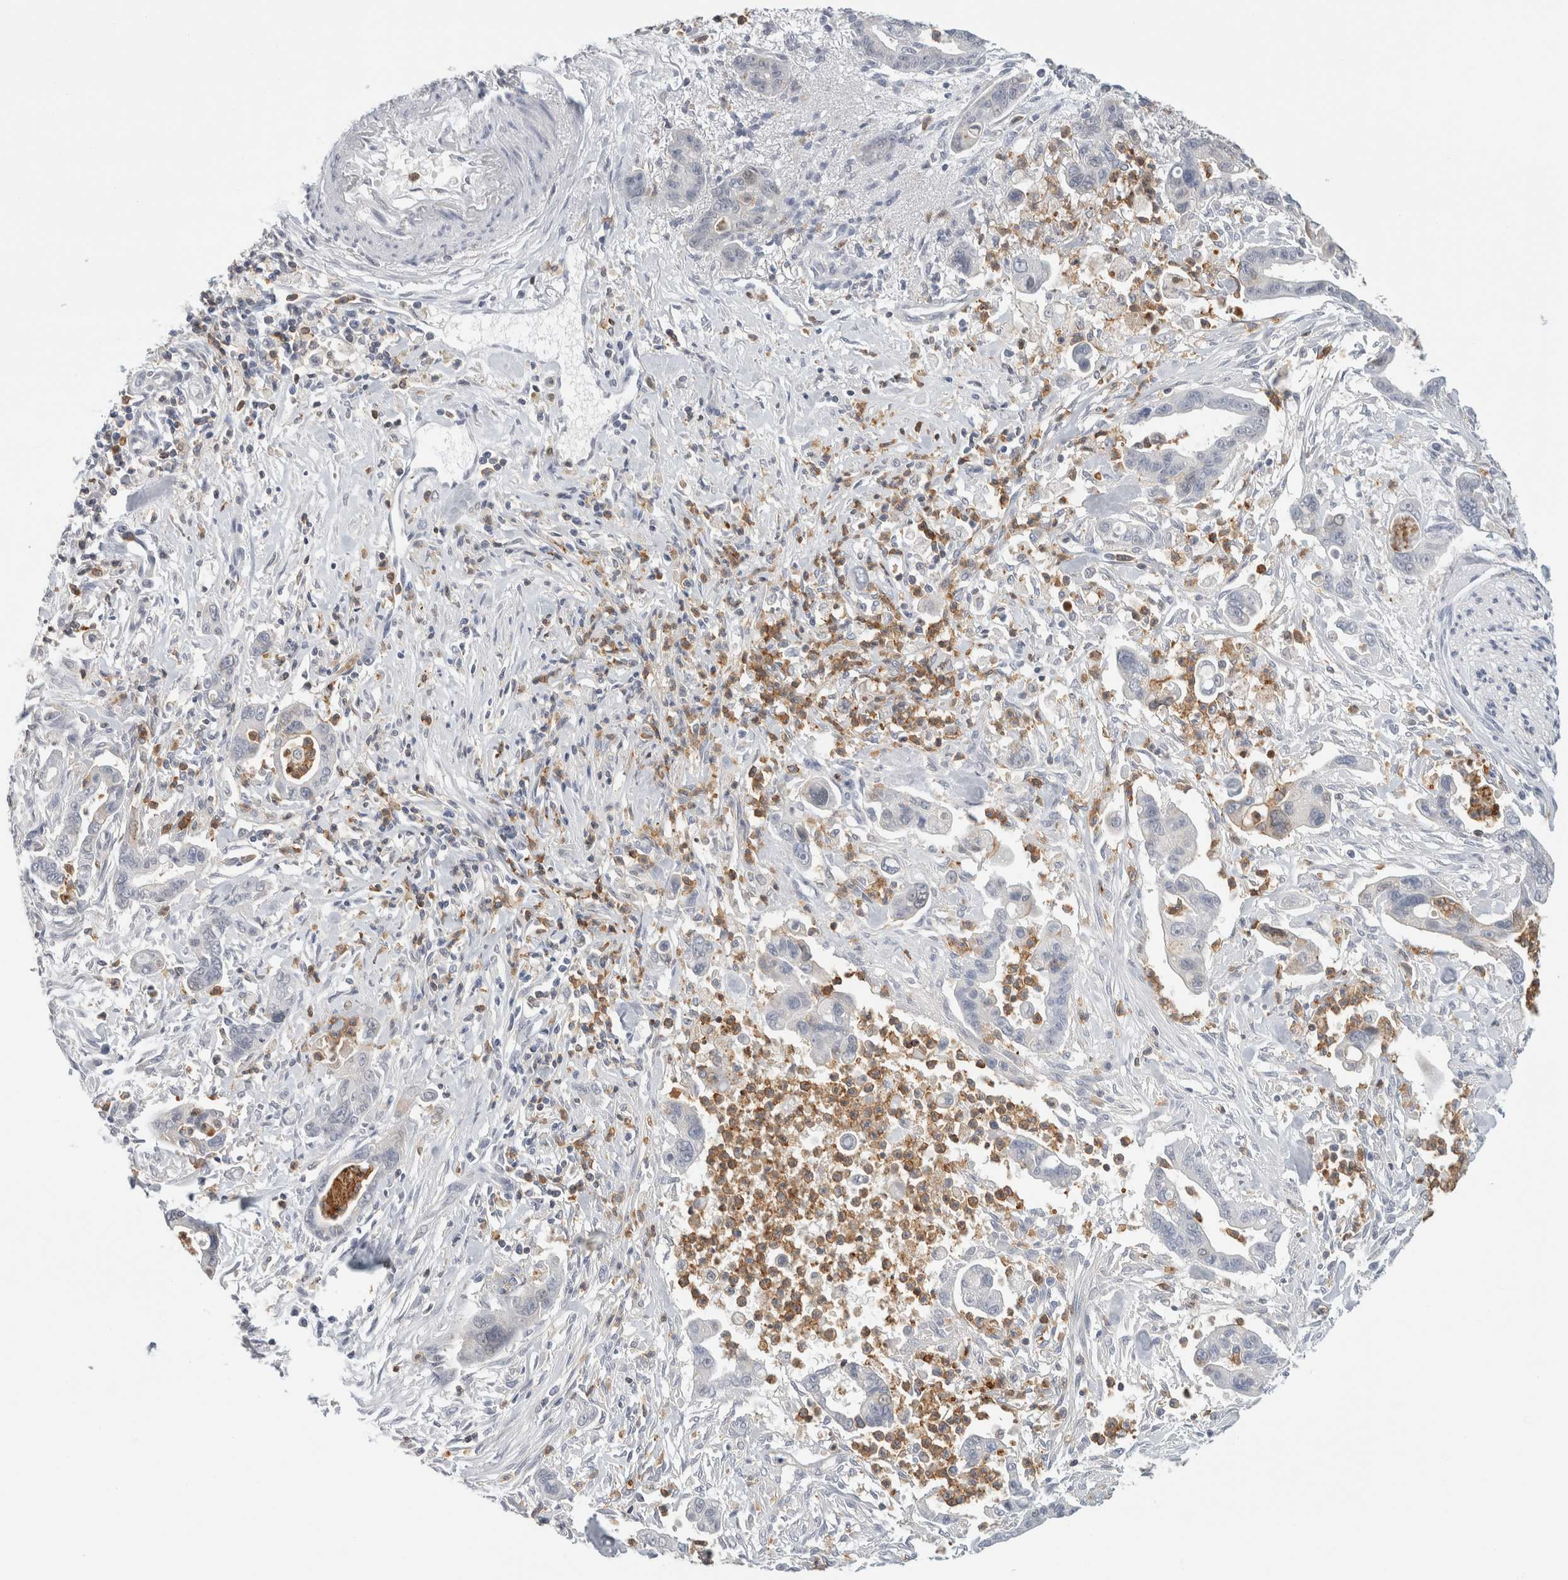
{"staining": {"intensity": "negative", "quantity": "none", "location": "none"}, "tissue": "pancreatic cancer", "cell_type": "Tumor cells", "image_type": "cancer", "snomed": [{"axis": "morphology", "description": "Adenocarcinoma, NOS"}, {"axis": "topography", "description": "Pancreas"}], "caption": "Protein analysis of pancreatic adenocarcinoma reveals no significant expression in tumor cells.", "gene": "P2RY2", "patient": {"sex": "male", "age": 70}}